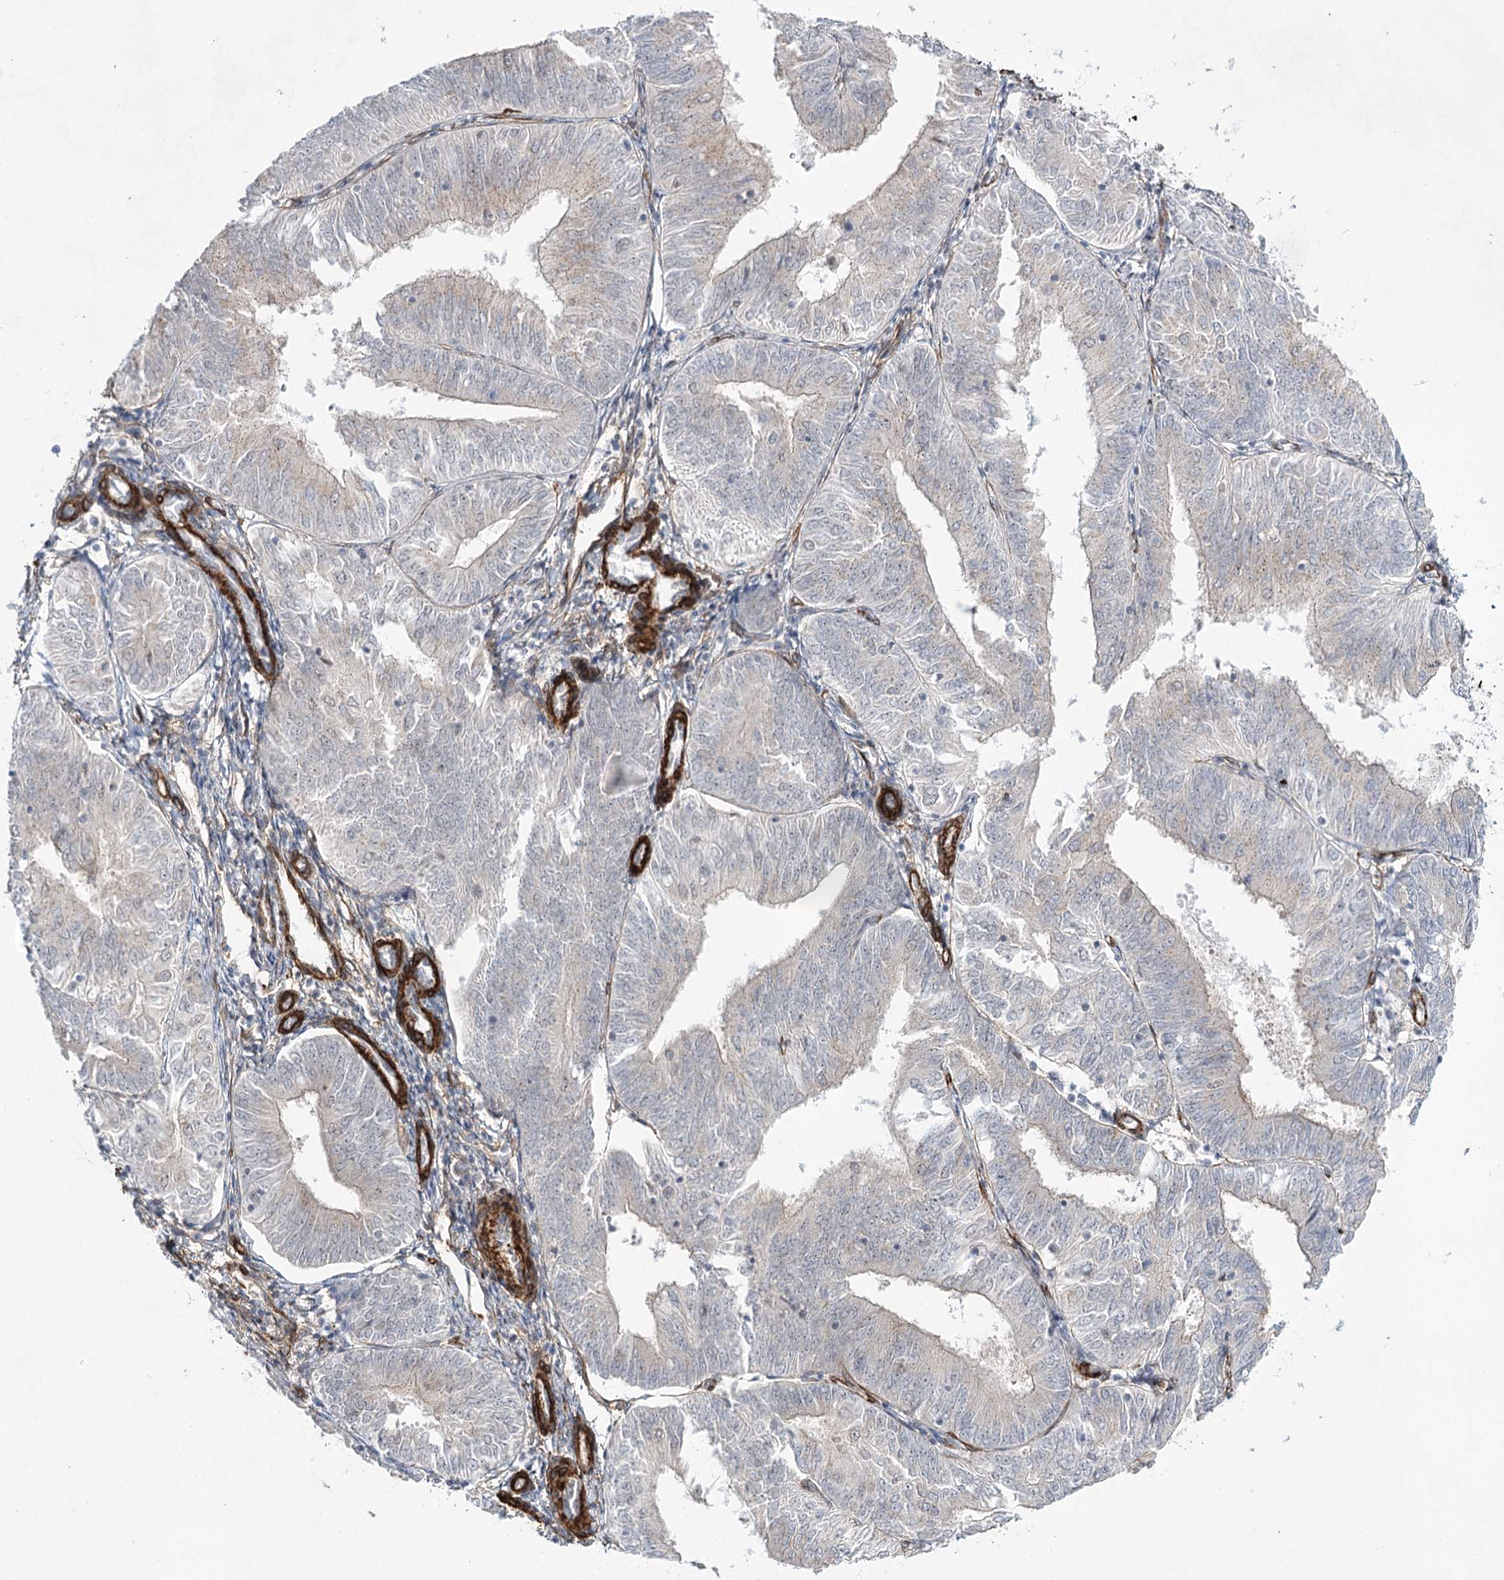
{"staining": {"intensity": "weak", "quantity": "<25%", "location": "cytoplasmic/membranous"}, "tissue": "endometrial cancer", "cell_type": "Tumor cells", "image_type": "cancer", "snomed": [{"axis": "morphology", "description": "Adenocarcinoma, NOS"}, {"axis": "topography", "description": "Endometrium"}], "caption": "DAB (3,3'-diaminobenzidine) immunohistochemical staining of adenocarcinoma (endometrial) exhibits no significant positivity in tumor cells.", "gene": "CWF19L1", "patient": {"sex": "female", "age": 58}}